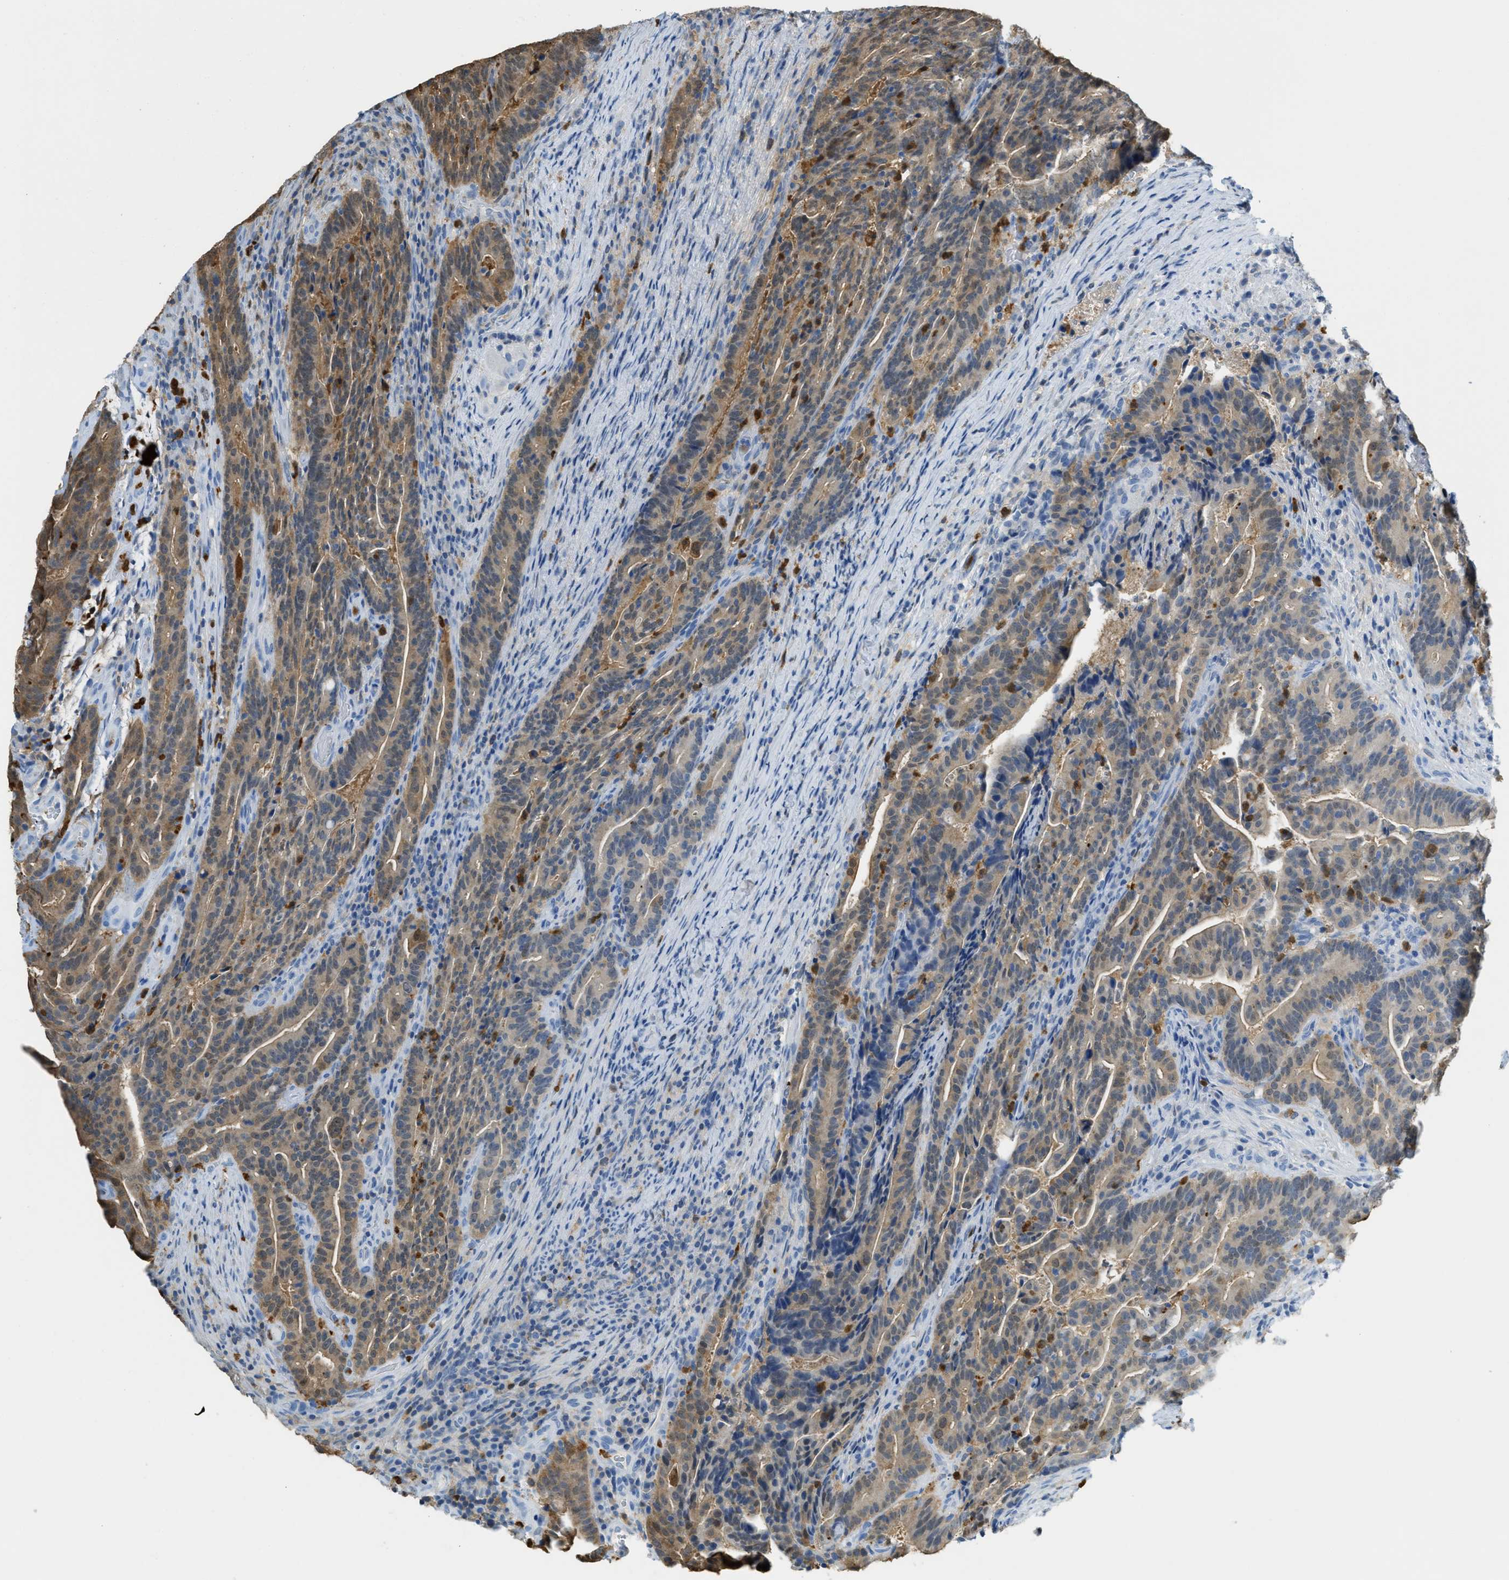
{"staining": {"intensity": "moderate", "quantity": ">75%", "location": "cytoplasmic/membranous,nuclear"}, "tissue": "colorectal cancer", "cell_type": "Tumor cells", "image_type": "cancer", "snomed": [{"axis": "morphology", "description": "Adenocarcinoma, NOS"}, {"axis": "topography", "description": "Colon"}], "caption": "Immunohistochemistry (IHC) of colorectal cancer (adenocarcinoma) demonstrates medium levels of moderate cytoplasmic/membranous and nuclear staining in about >75% of tumor cells.", "gene": "SERPINB1", "patient": {"sex": "female", "age": 66}}